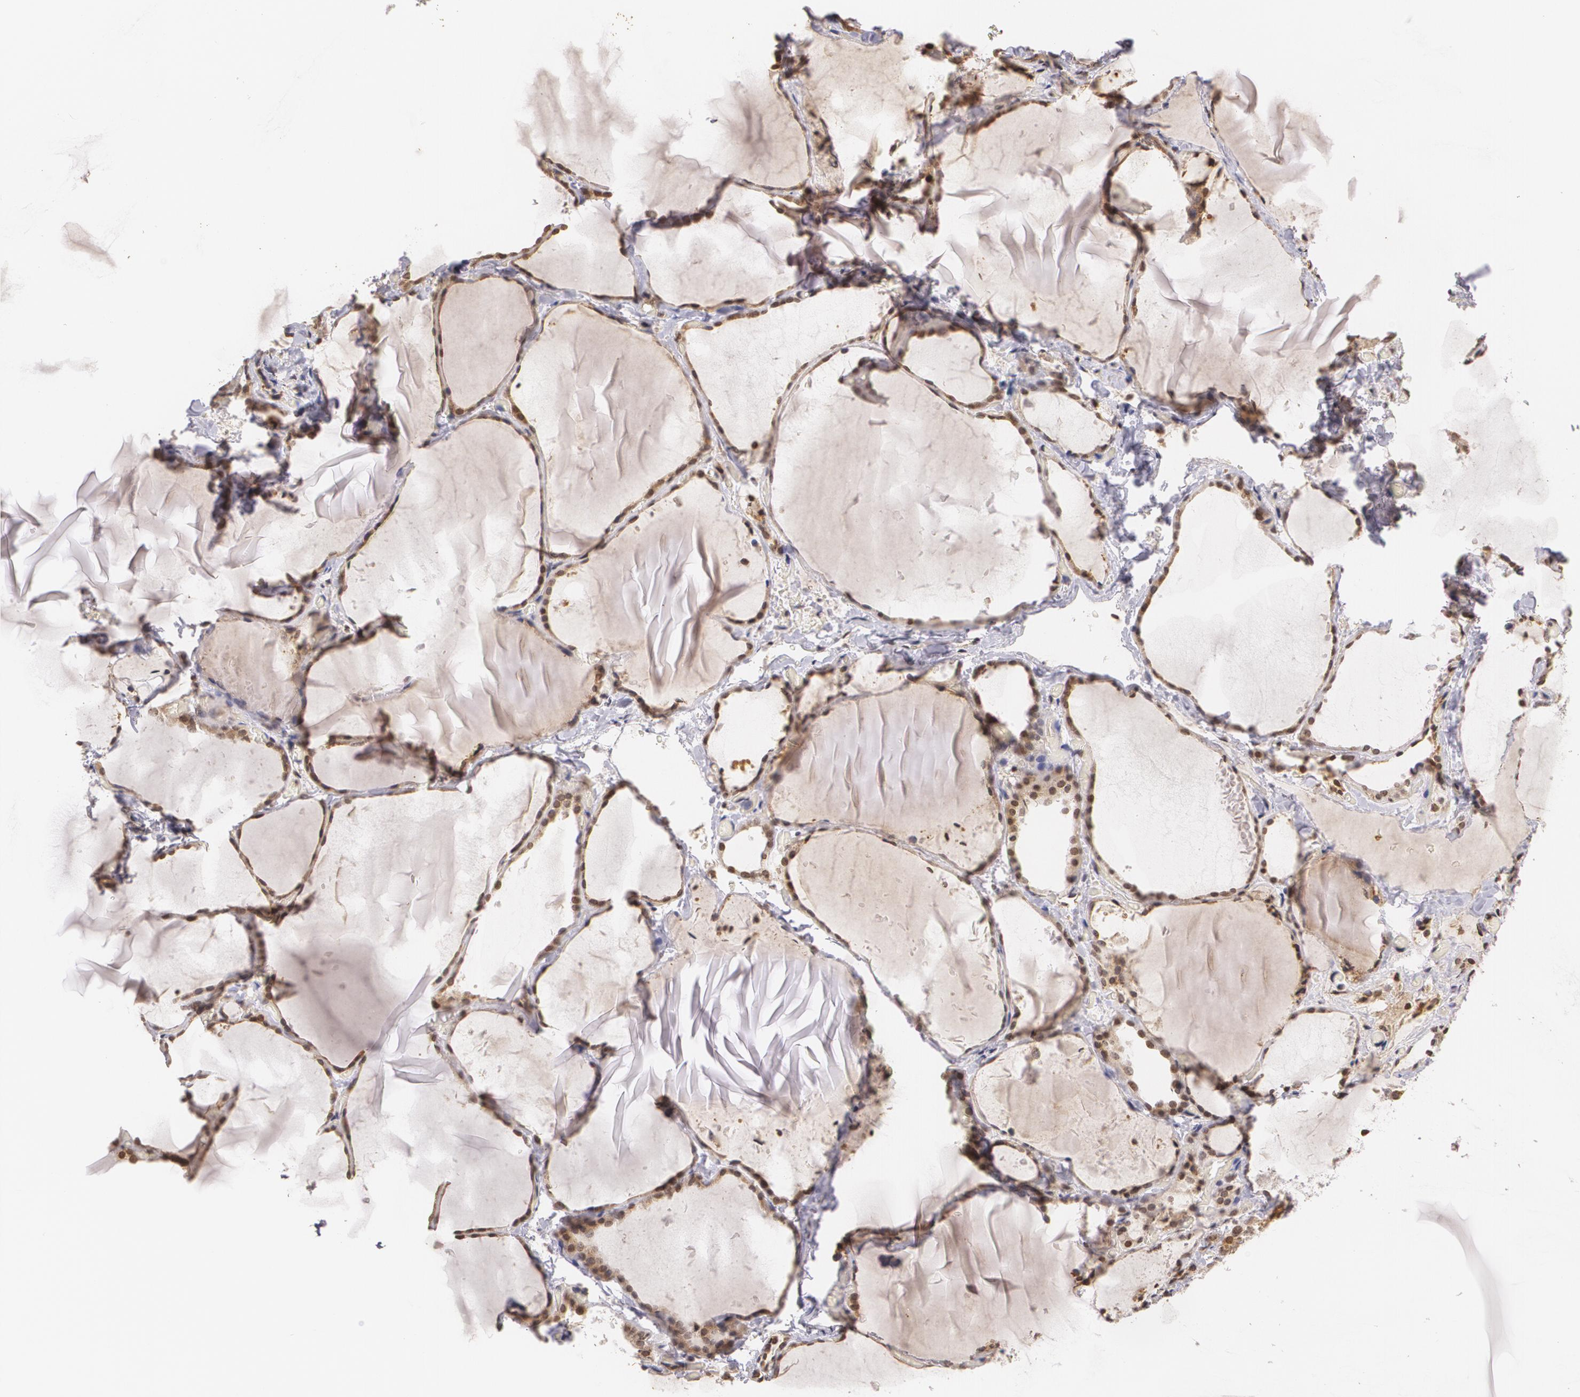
{"staining": {"intensity": "moderate", "quantity": ">75%", "location": "cytoplasmic/membranous,nuclear"}, "tissue": "thyroid gland", "cell_type": "Glandular cells", "image_type": "normal", "snomed": [{"axis": "morphology", "description": "Normal tissue, NOS"}, {"axis": "topography", "description": "Thyroid gland"}], "caption": "The photomicrograph displays a brown stain indicating the presence of a protein in the cytoplasmic/membranous,nuclear of glandular cells in thyroid gland. The staining was performed using DAB (3,3'-diaminobenzidine) to visualize the protein expression in brown, while the nuclei were stained in blue with hematoxylin (Magnification: 20x).", "gene": "VAV3", "patient": {"sex": "female", "age": 22}}